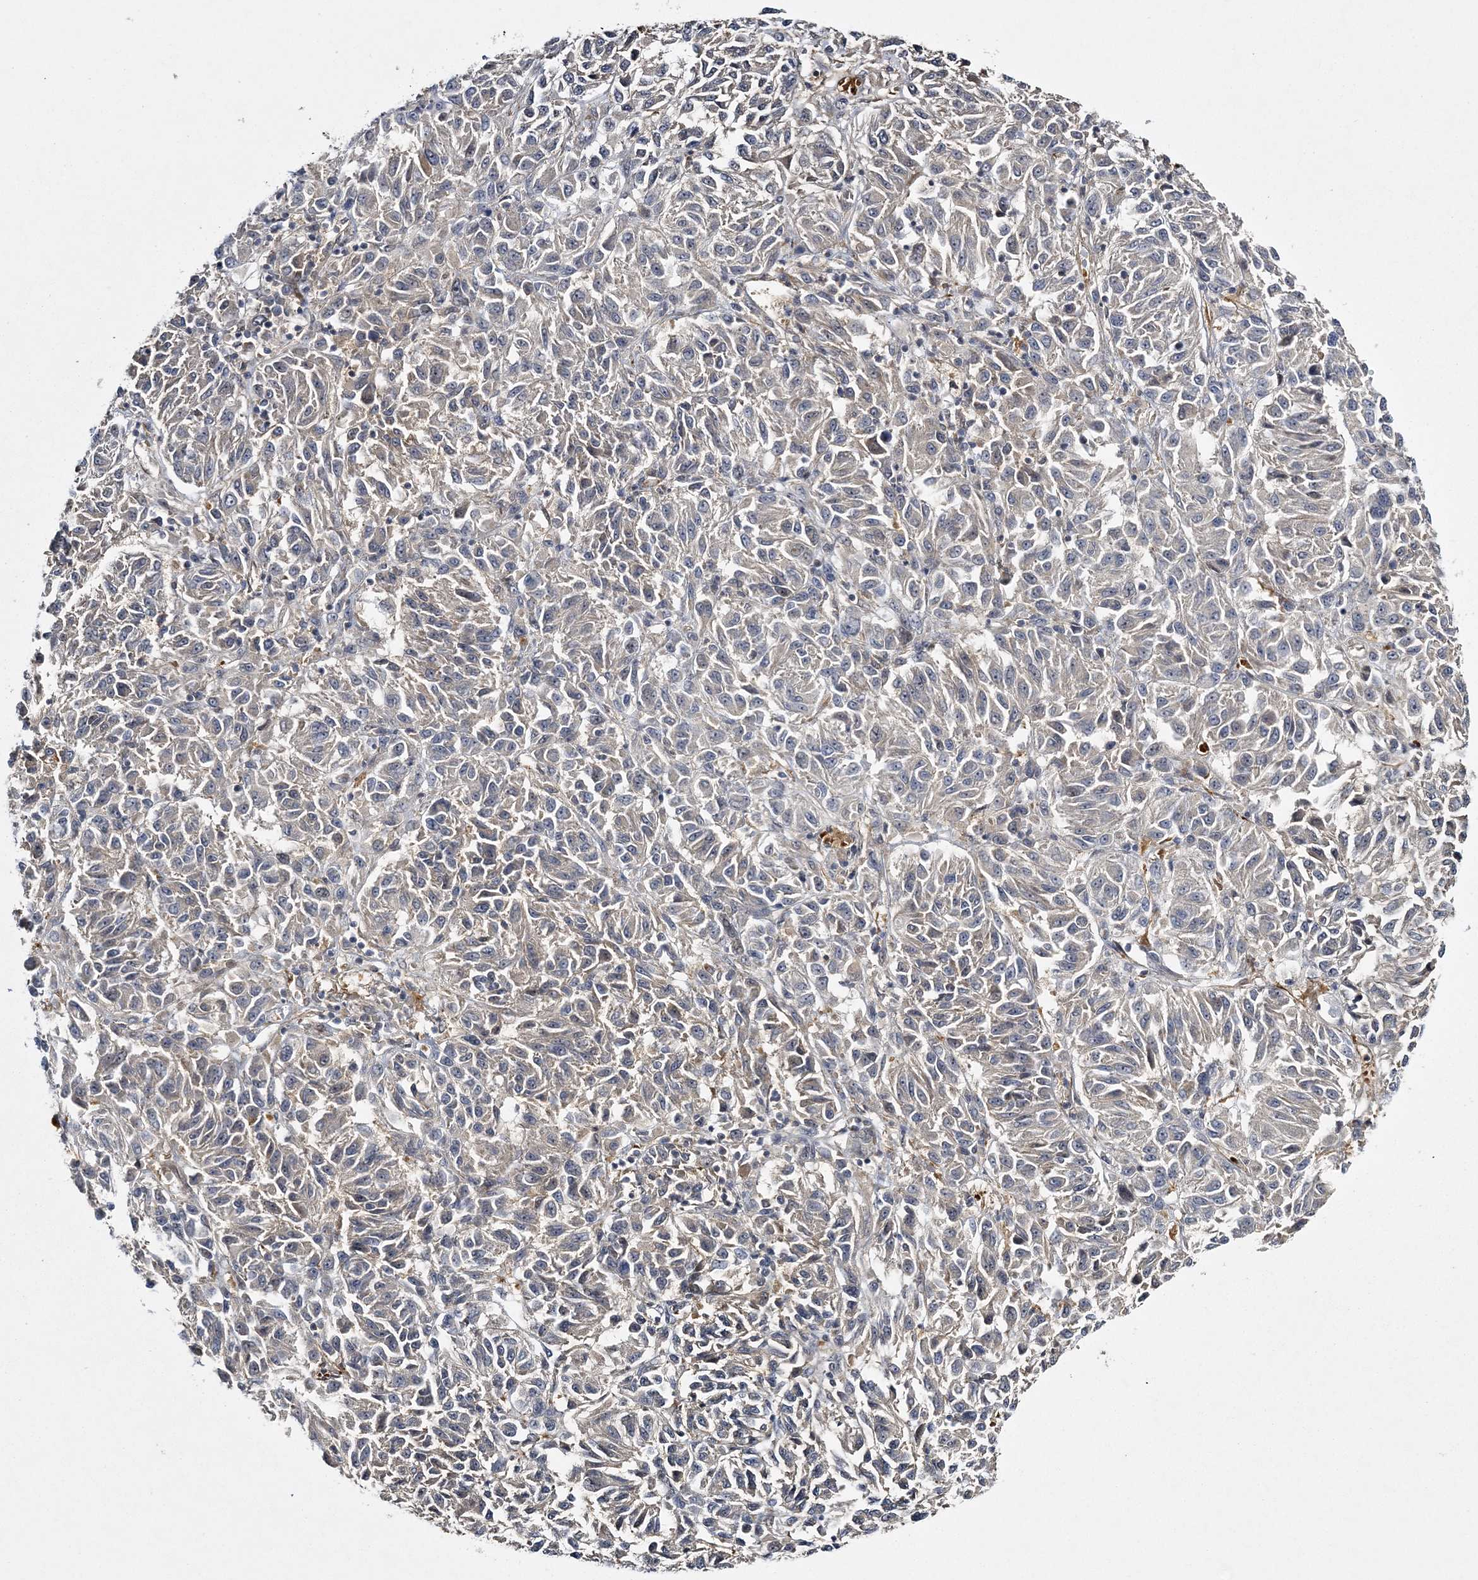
{"staining": {"intensity": "negative", "quantity": "none", "location": "none"}, "tissue": "melanoma", "cell_type": "Tumor cells", "image_type": "cancer", "snomed": [{"axis": "morphology", "description": "Malignant melanoma, Metastatic site"}, {"axis": "topography", "description": "Lung"}], "caption": "High magnification brightfield microscopy of melanoma stained with DAB (3,3'-diaminobenzidine) (brown) and counterstained with hematoxylin (blue): tumor cells show no significant expression.", "gene": "CALN1", "patient": {"sex": "male", "age": 64}}